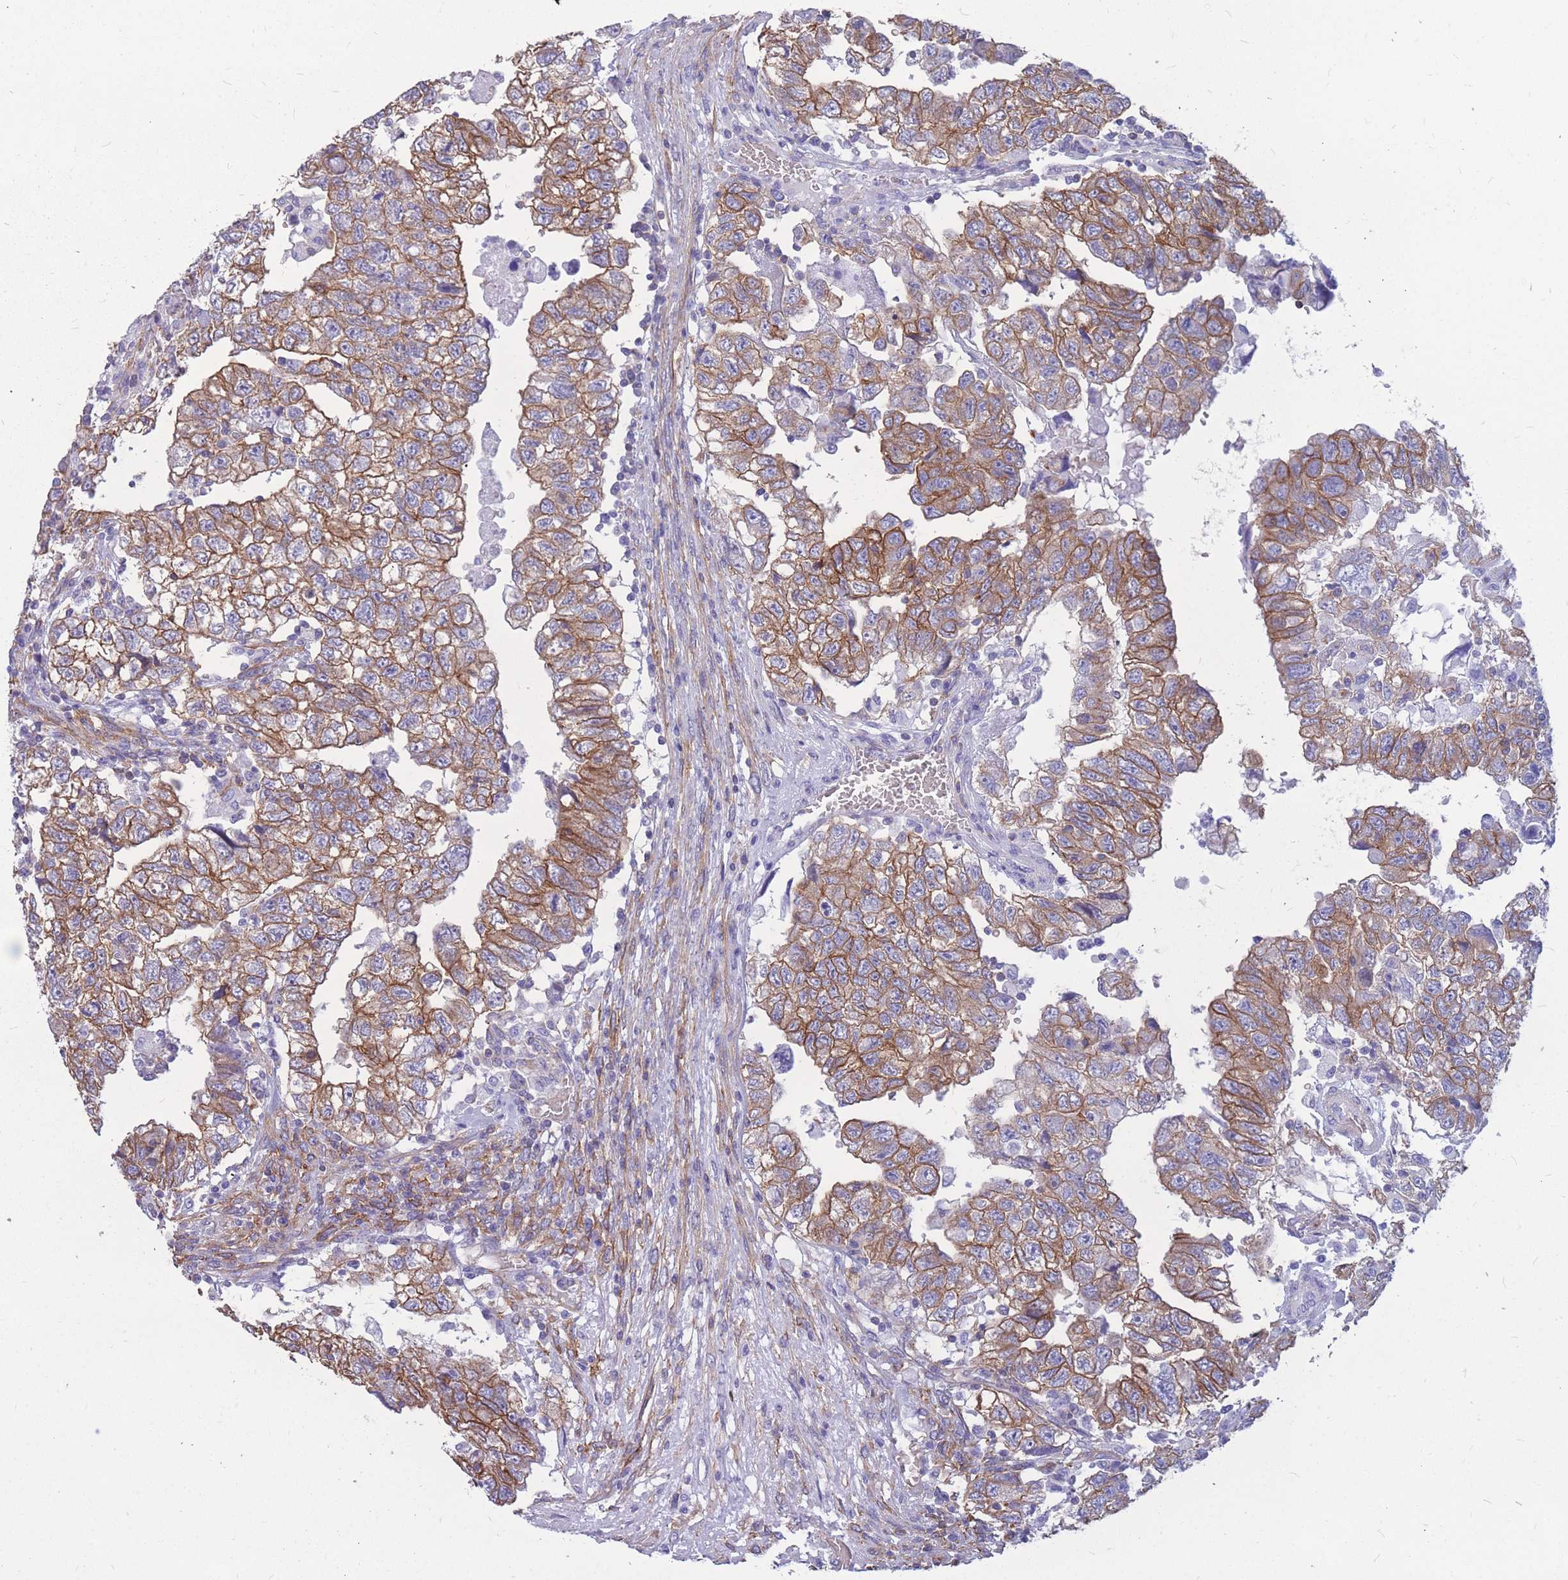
{"staining": {"intensity": "moderate", "quantity": ">75%", "location": "cytoplasmic/membranous"}, "tissue": "testis cancer", "cell_type": "Tumor cells", "image_type": "cancer", "snomed": [{"axis": "morphology", "description": "Carcinoma, Embryonal, NOS"}, {"axis": "topography", "description": "Testis"}], "caption": "Protein expression analysis of embryonal carcinoma (testis) displays moderate cytoplasmic/membranous expression in approximately >75% of tumor cells. The staining was performed using DAB to visualize the protein expression in brown, while the nuclei were stained in blue with hematoxylin (Magnification: 20x).", "gene": "ADD2", "patient": {"sex": "male", "age": 36}}